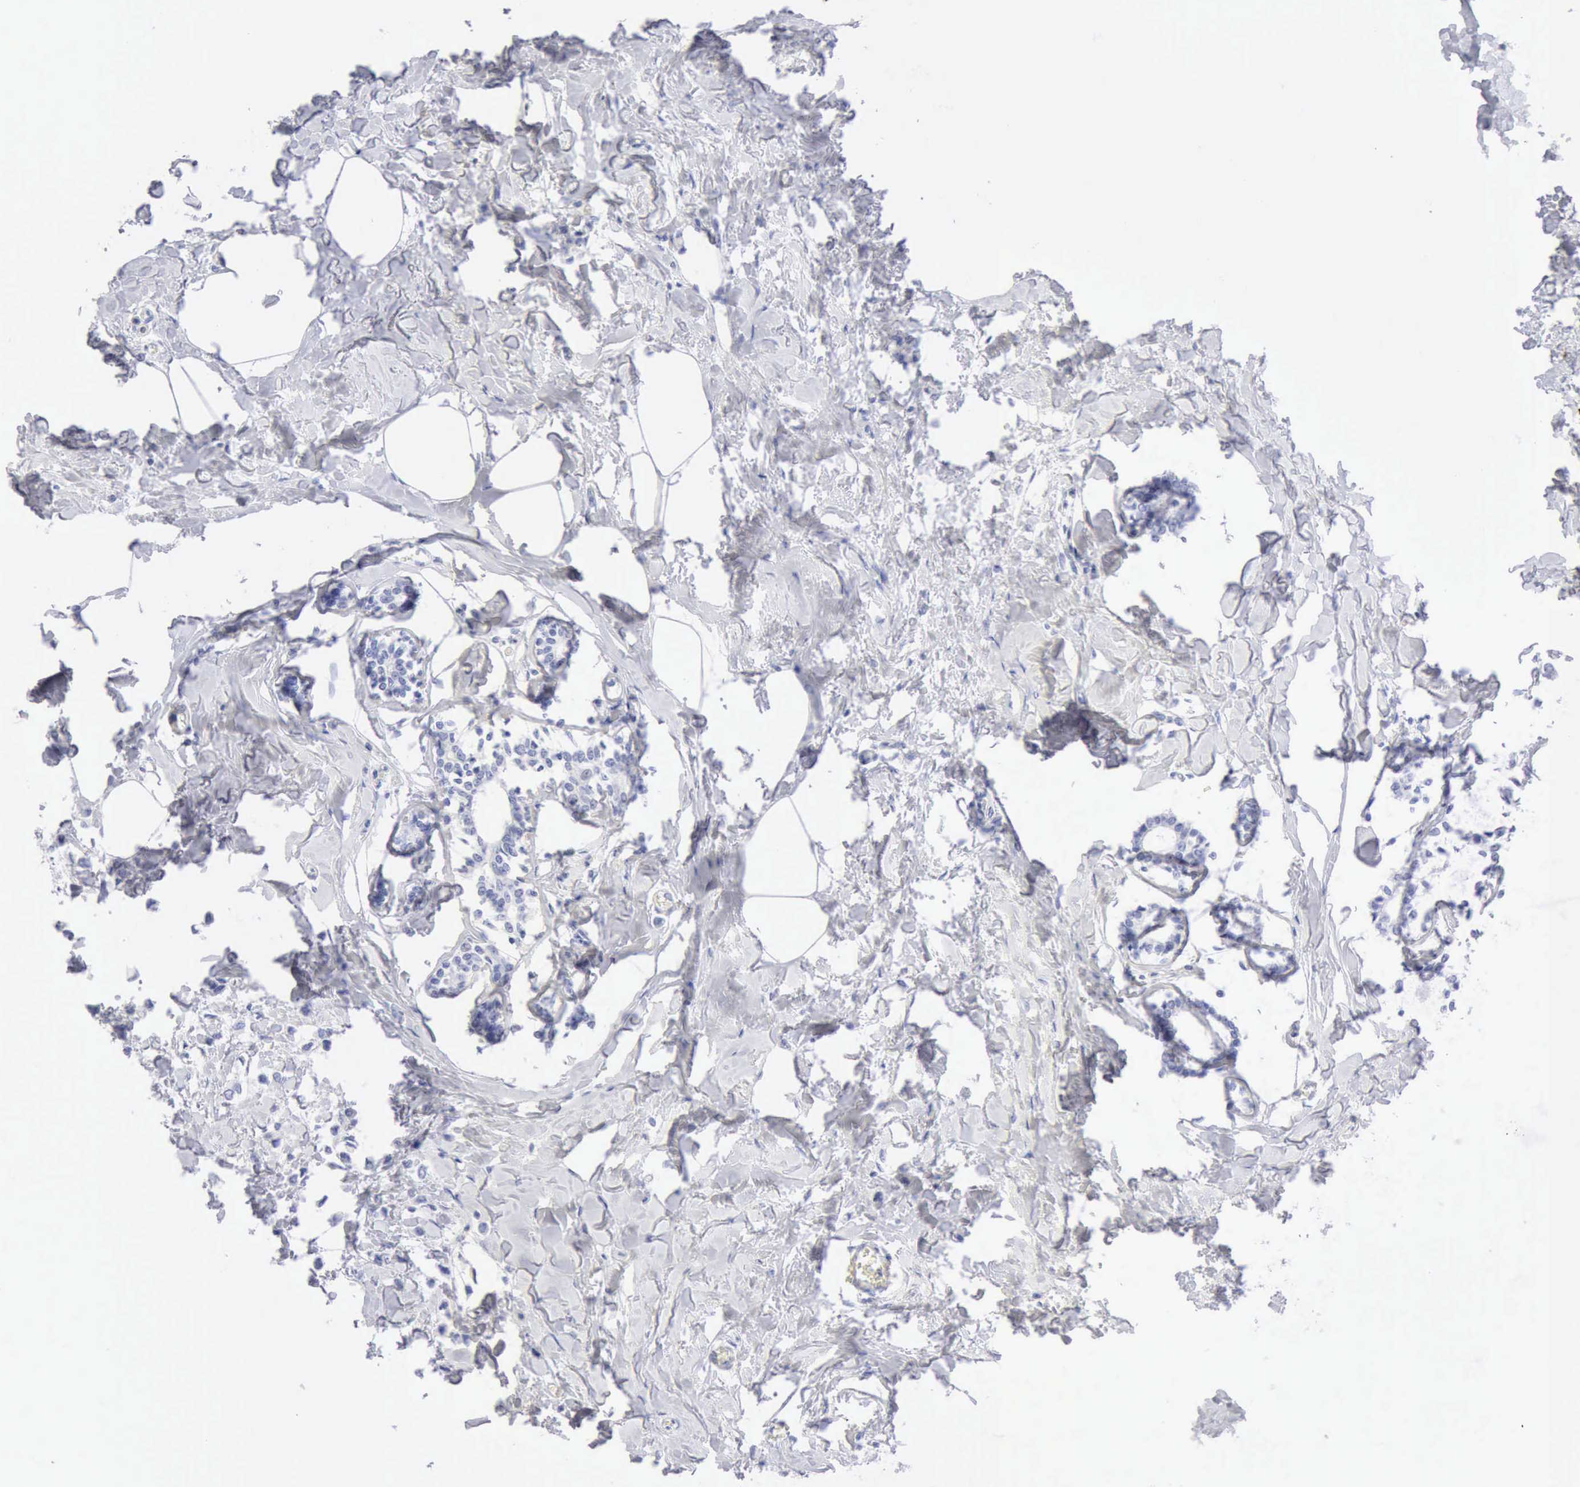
{"staining": {"intensity": "negative", "quantity": "none", "location": "none"}, "tissue": "breast cancer", "cell_type": "Tumor cells", "image_type": "cancer", "snomed": [{"axis": "morphology", "description": "Lobular carcinoma"}, {"axis": "topography", "description": "Breast"}], "caption": "This is an immunohistochemistry (IHC) photomicrograph of human breast cancer. There is no expression in tumor cells.", "gene": "KRT10", "patient": {"sex": "female", "age": 51}}